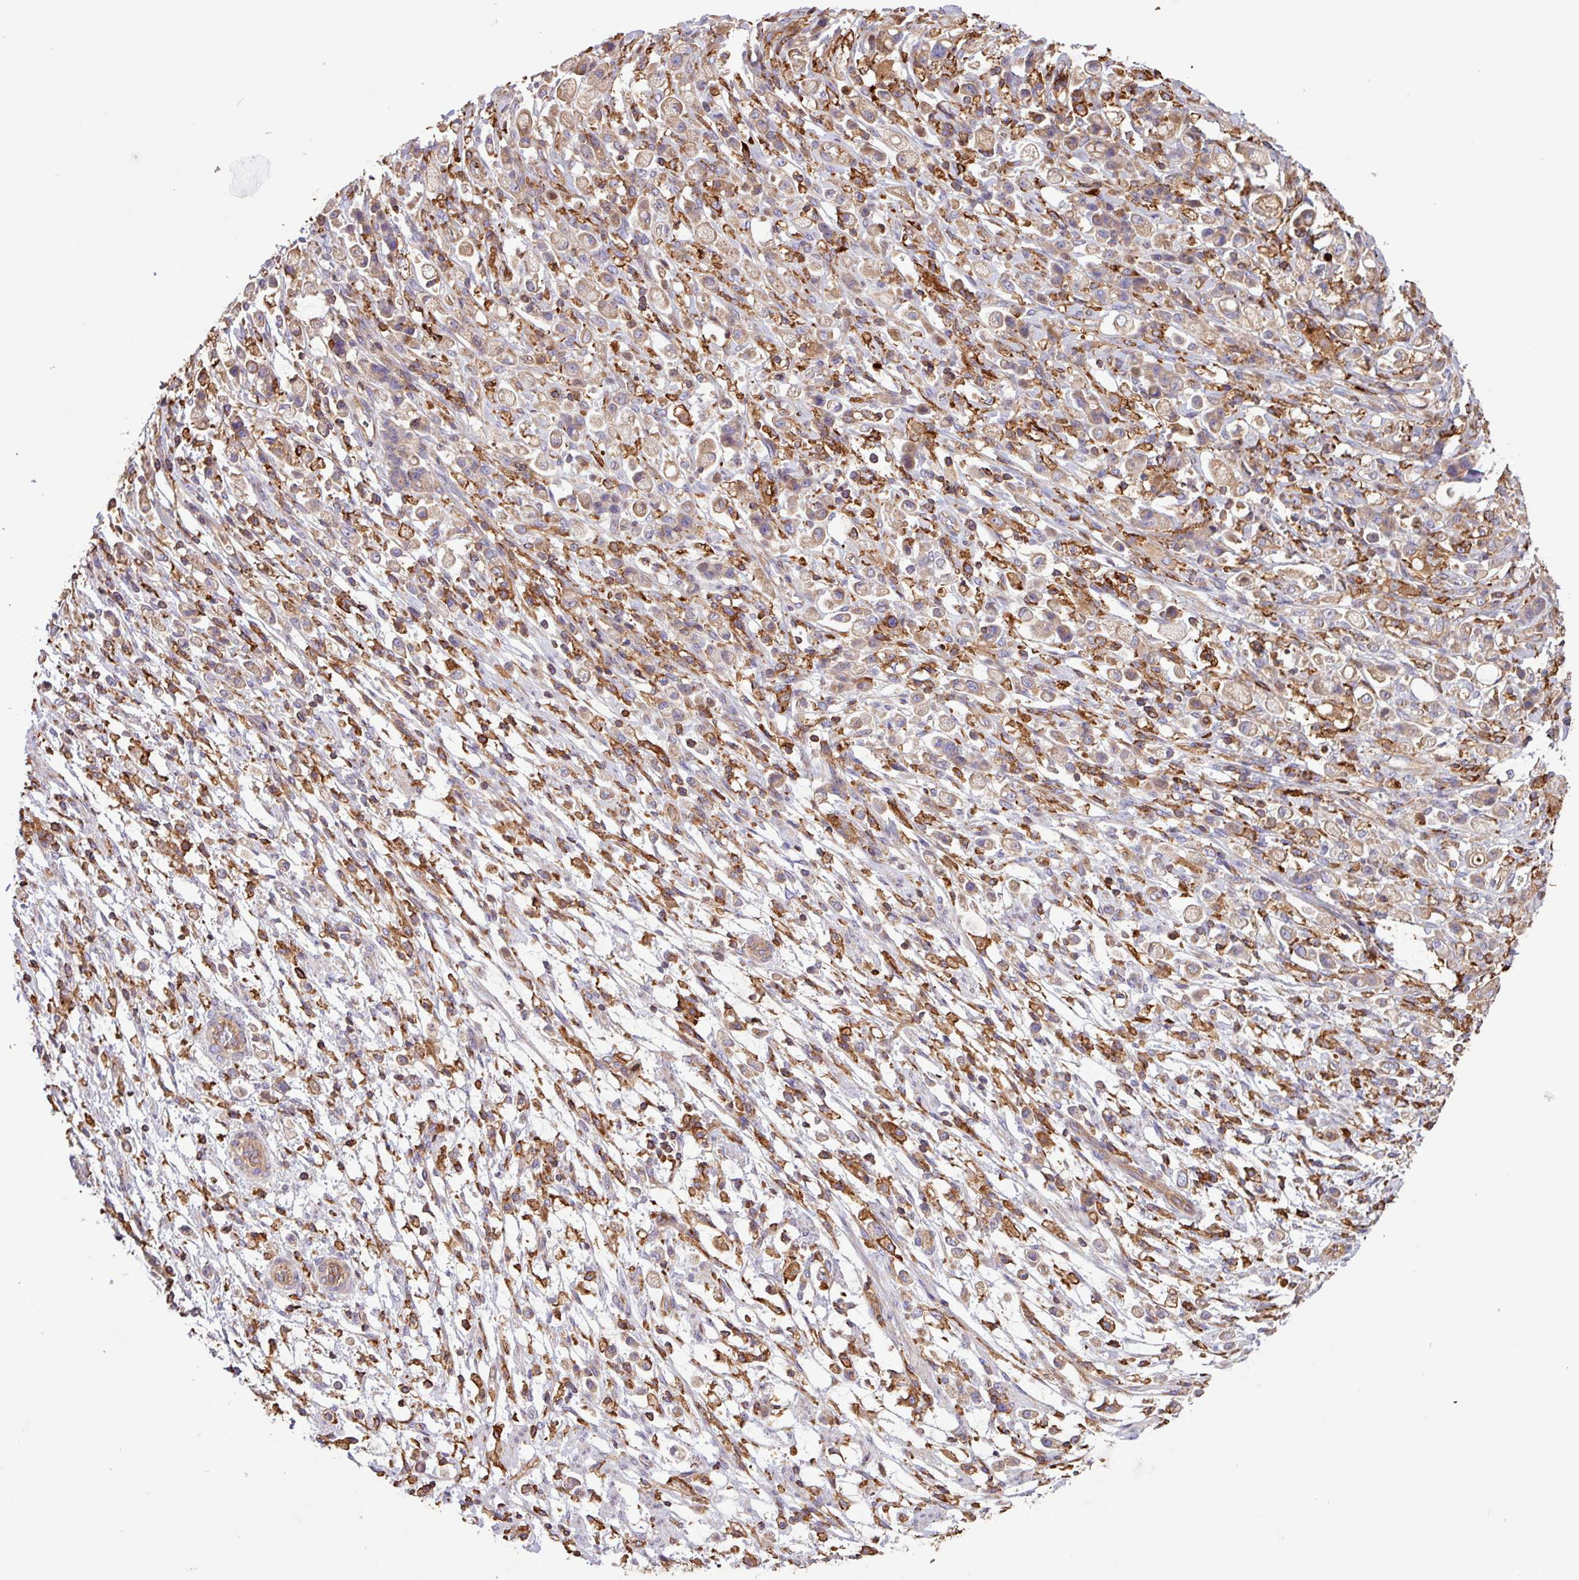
{"staining": {"intensity": "weak", "quantity": ">75%", "location": "cytoplasmic/membranous"}, "tissue": "stomach cancer", "cell_type": "Tumor cells", "image_type": "cancer", "snomed": [{"axis": "morphology", "description": "Adenocarcinoma, NOS"}, {"axis": "topography", "description": "Stomach"}], "caption": "The immunohistochemical stain highlights weak cytoplasmic/membranous expression in tumor cells of stomach cancer tissue. The staining was performed using DAB (3,3'-diaminobenzidine) to visualize the protein expression in brown, while the nuclei were stained in blue with hematoxylin (Magnification: 20x).", "gene": "ACTR3", "patient": {"sex": "female", "age": 60}}